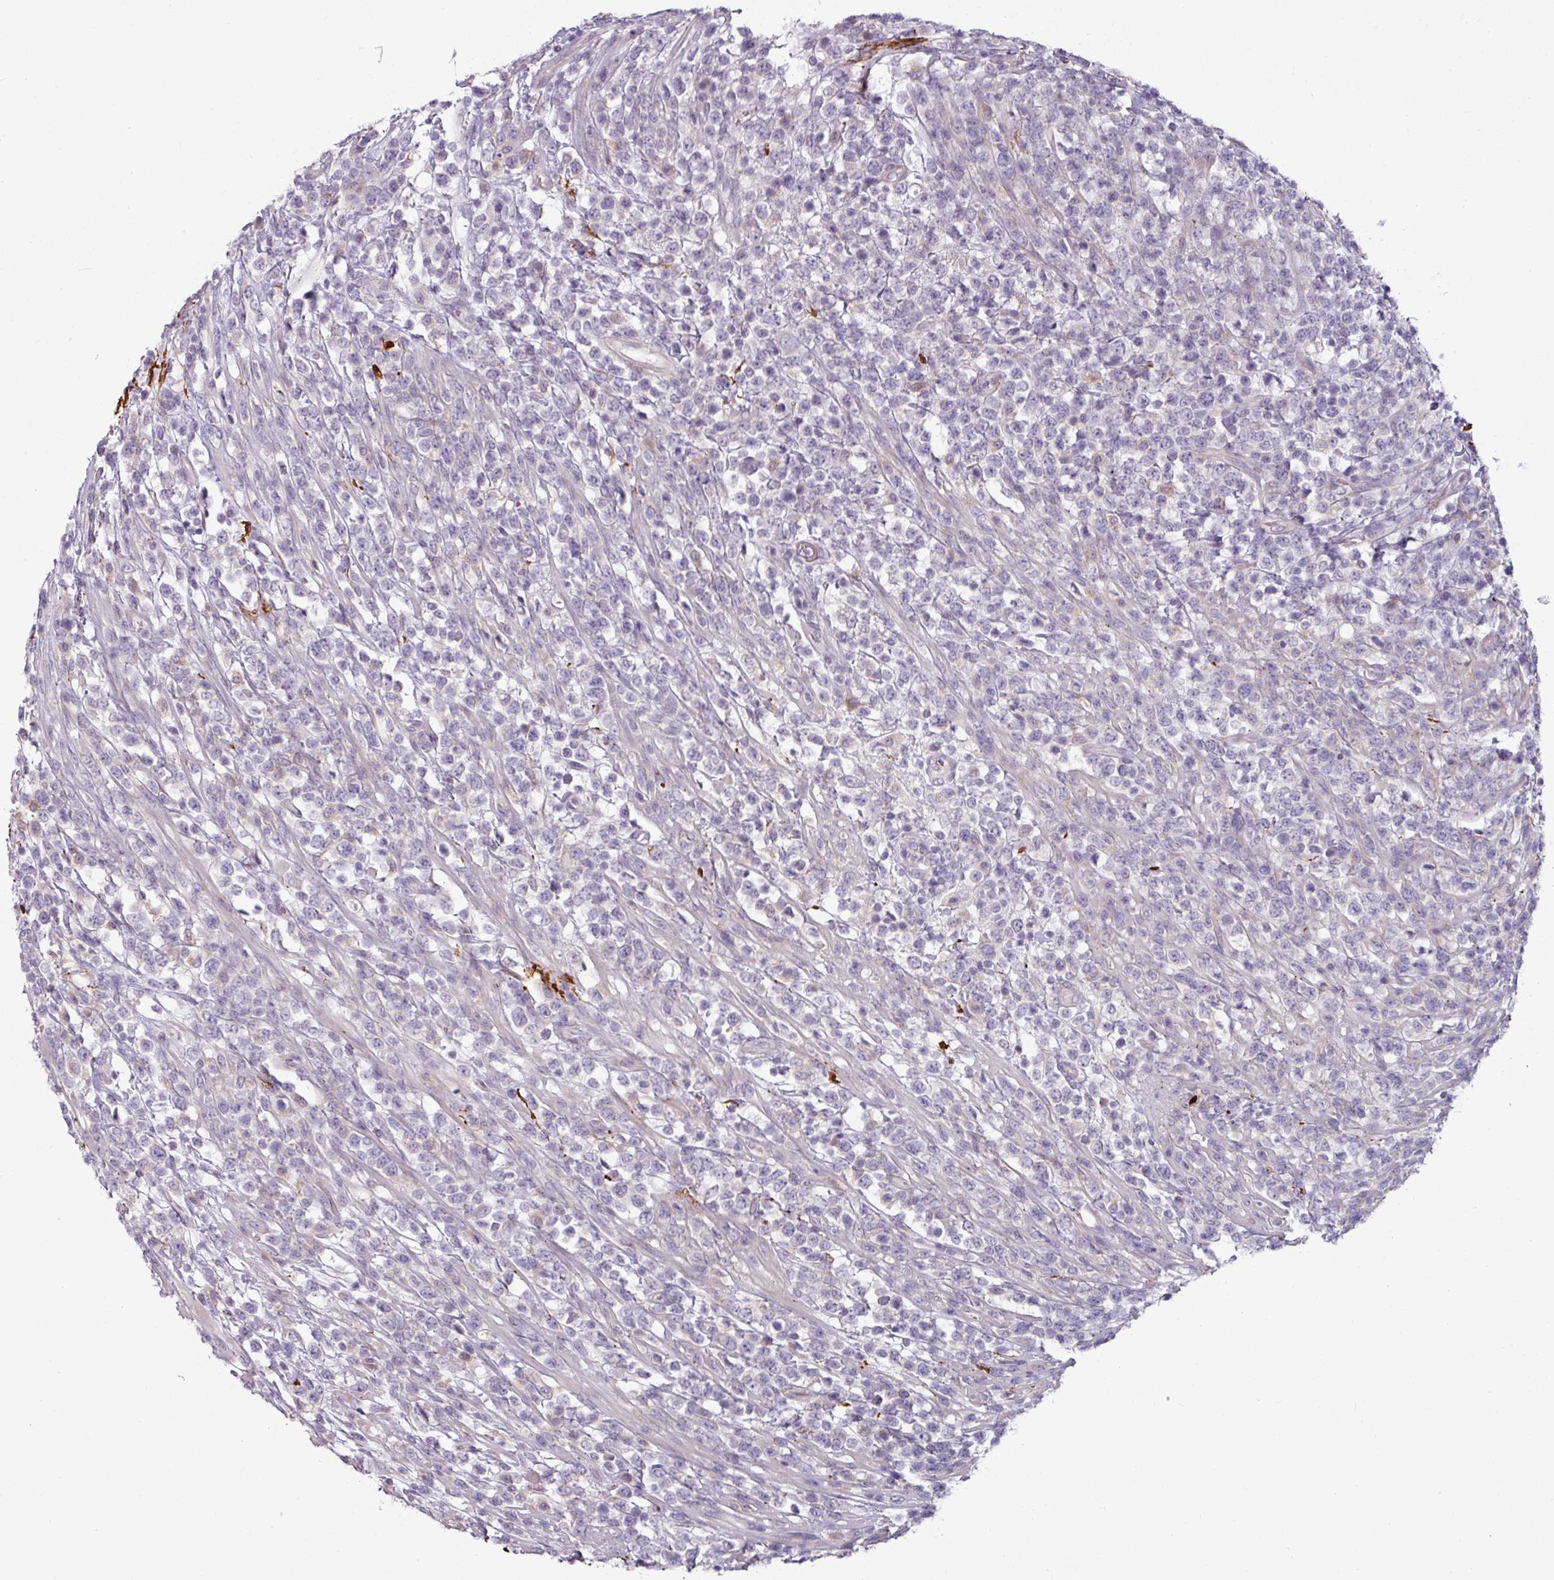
{"staining": {"intensity": "negative", "quantity": "none", "location": "none"}, "tissue": "lymphoma", "cell_type": "Tumor cells", "image_type": "cancer", "snomed": [{"axis": "morphology", "description": "Malignant lymphoma, non-Hodgkin's type, High grade"}, {"axis": "topography", "description": "Colon"}], "caption": "Histopathology image shows no protein expression in tumor cells of malignant lymphoma, non-Hodgkin's type (high-grade) tissue. Nuclei are stained in blue.", "gene": "MTMR14", "patient": {"sex": "female", "age": 53}}